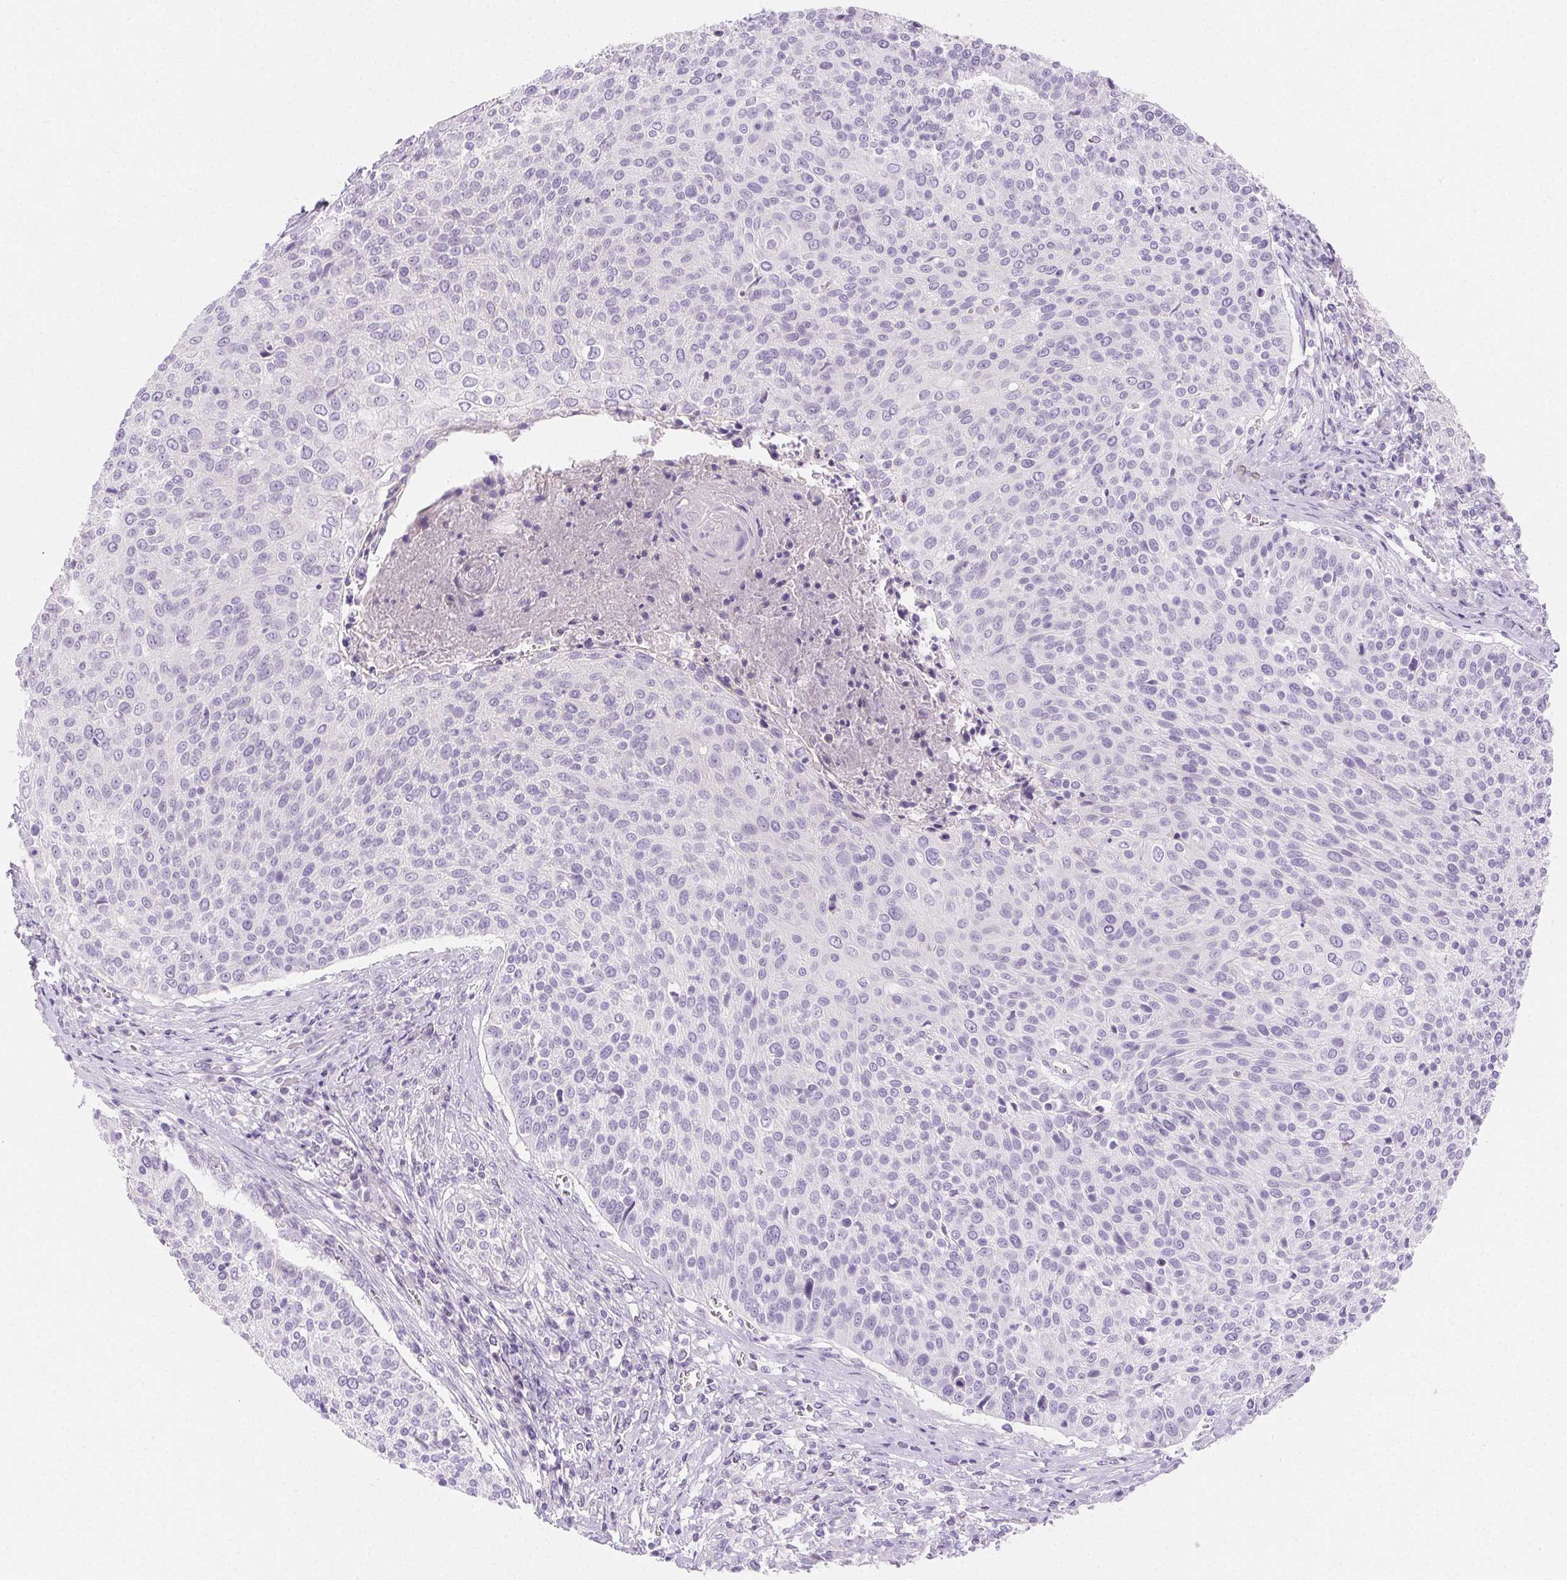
{"staining": {"intensity": "negative", "quantity": "none", "location": "none"}, "tissue": "cervical cancer", "cell_type": "Tumor cells", "image_type": "cancer", "snomed": [{"axis": "morphology", "description": "Squamous cell carcinoma, NOS"}, {"axis": "topography", "description": "Cervix"}], "caption": "Squamous cell carcinoma (cervical) stained for a protein using immunohistochemistry demonstrates no positivity tumor cells.", "gene": "CLDN16", "patient": {"sex": "female", "age": 31}}